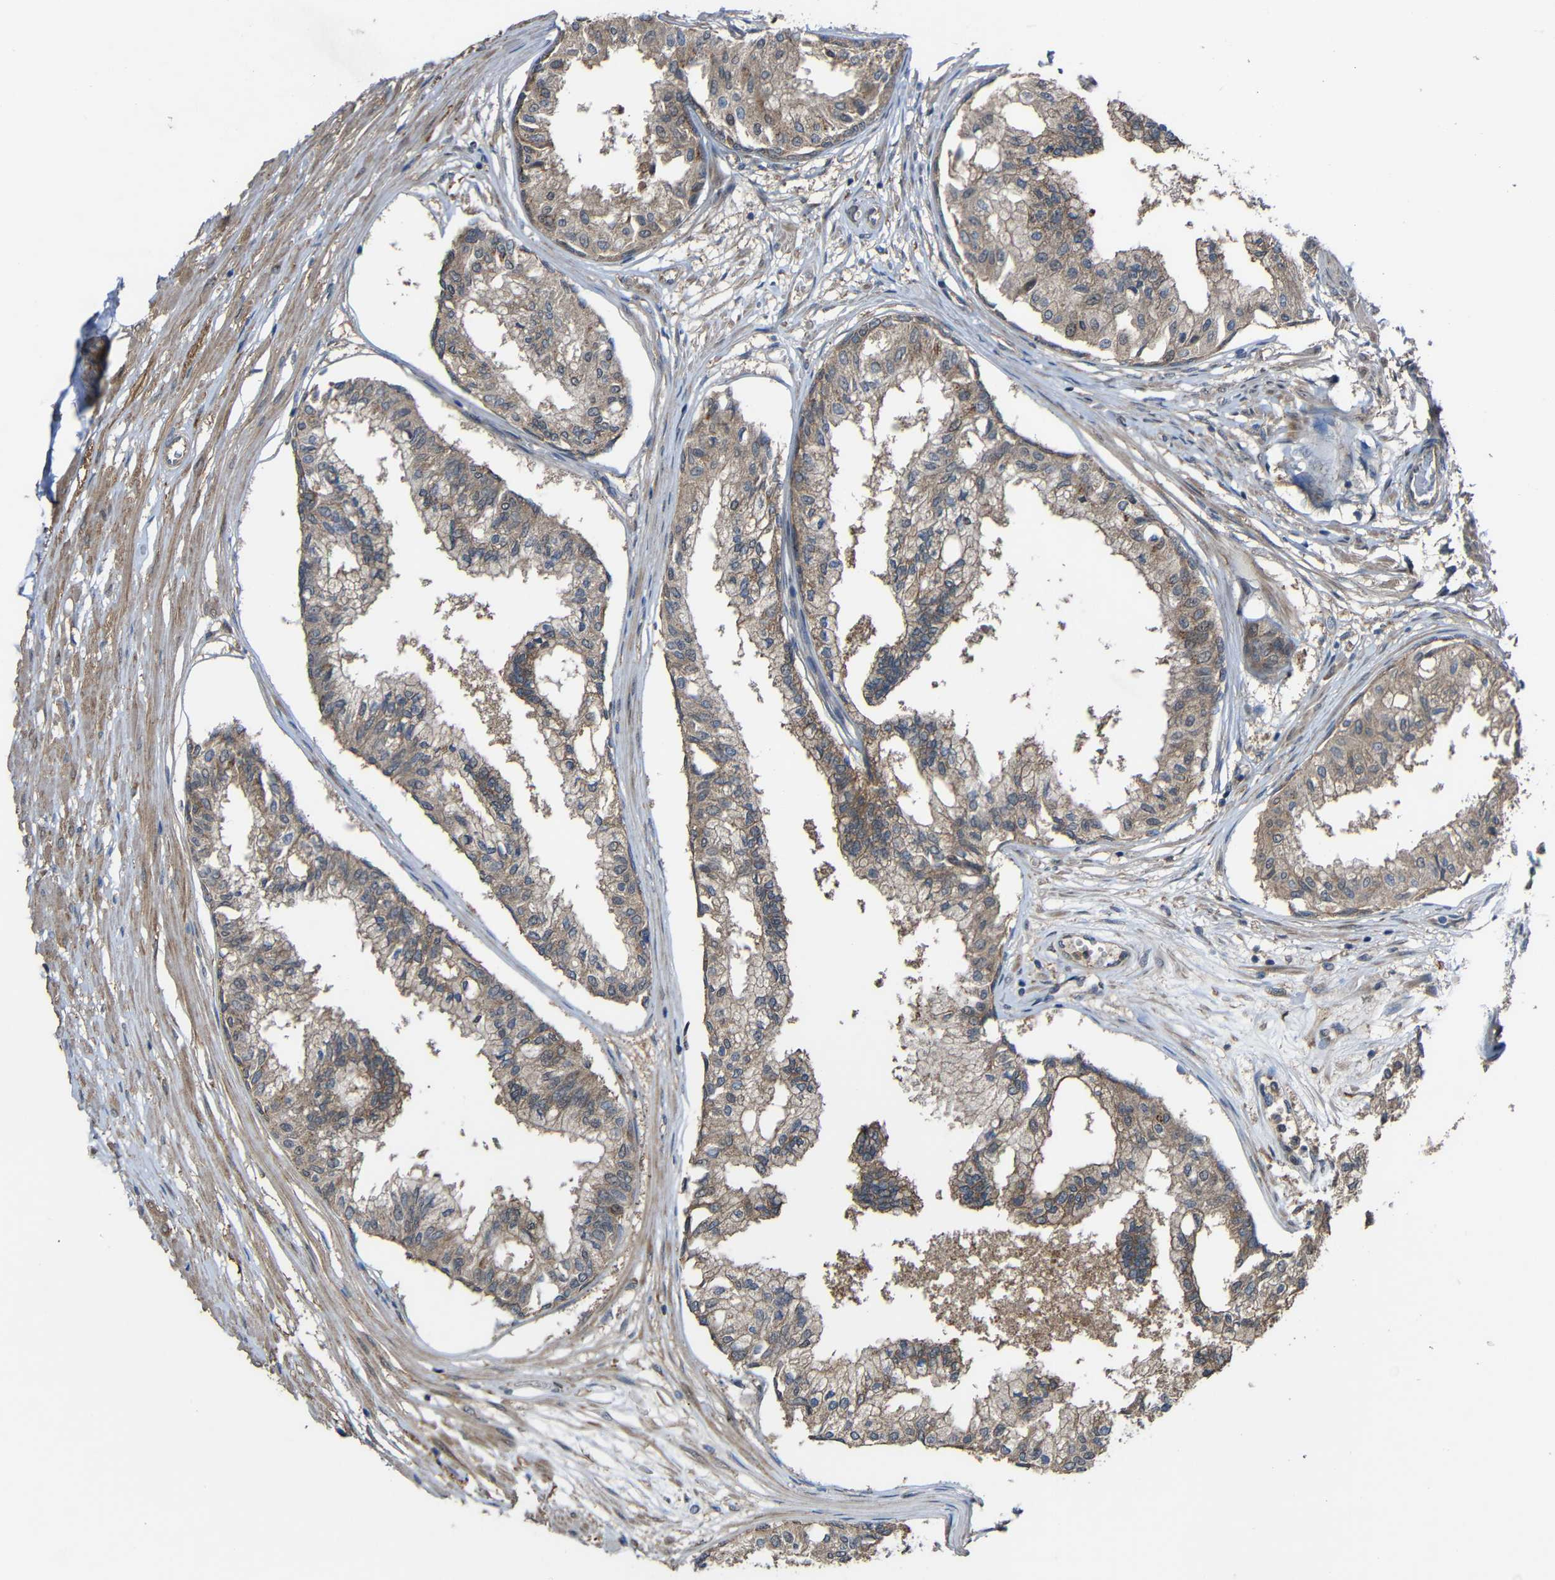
{"staining": {"intensity": "moderate", "quantity": ">75%", "location": "cytoplasmic/membranous"}, "tissue": "prostate", "cell_type": "Glandular cells", "image_type": "normal", "snomed": [{"axis": "morphology", "description": "Normal tissue, NOS"}, {"axis": "topography", "description": "Prostate"}, {"axis": "topography", "description": "Seminal veicle"}], "caption": "DAB (3,3'-diaminobenzidine) immunohistochemical staining of benign prostate displays moderate cytoplasmic/membranous protein positivity in about >75% of glandular cells. (DAB (3,3'-diaminobenzidine) = brown stain, brightfield microscopy at high magnification).", "gene": "CHST9", "patient": {"sex": "male", "age": 60}}